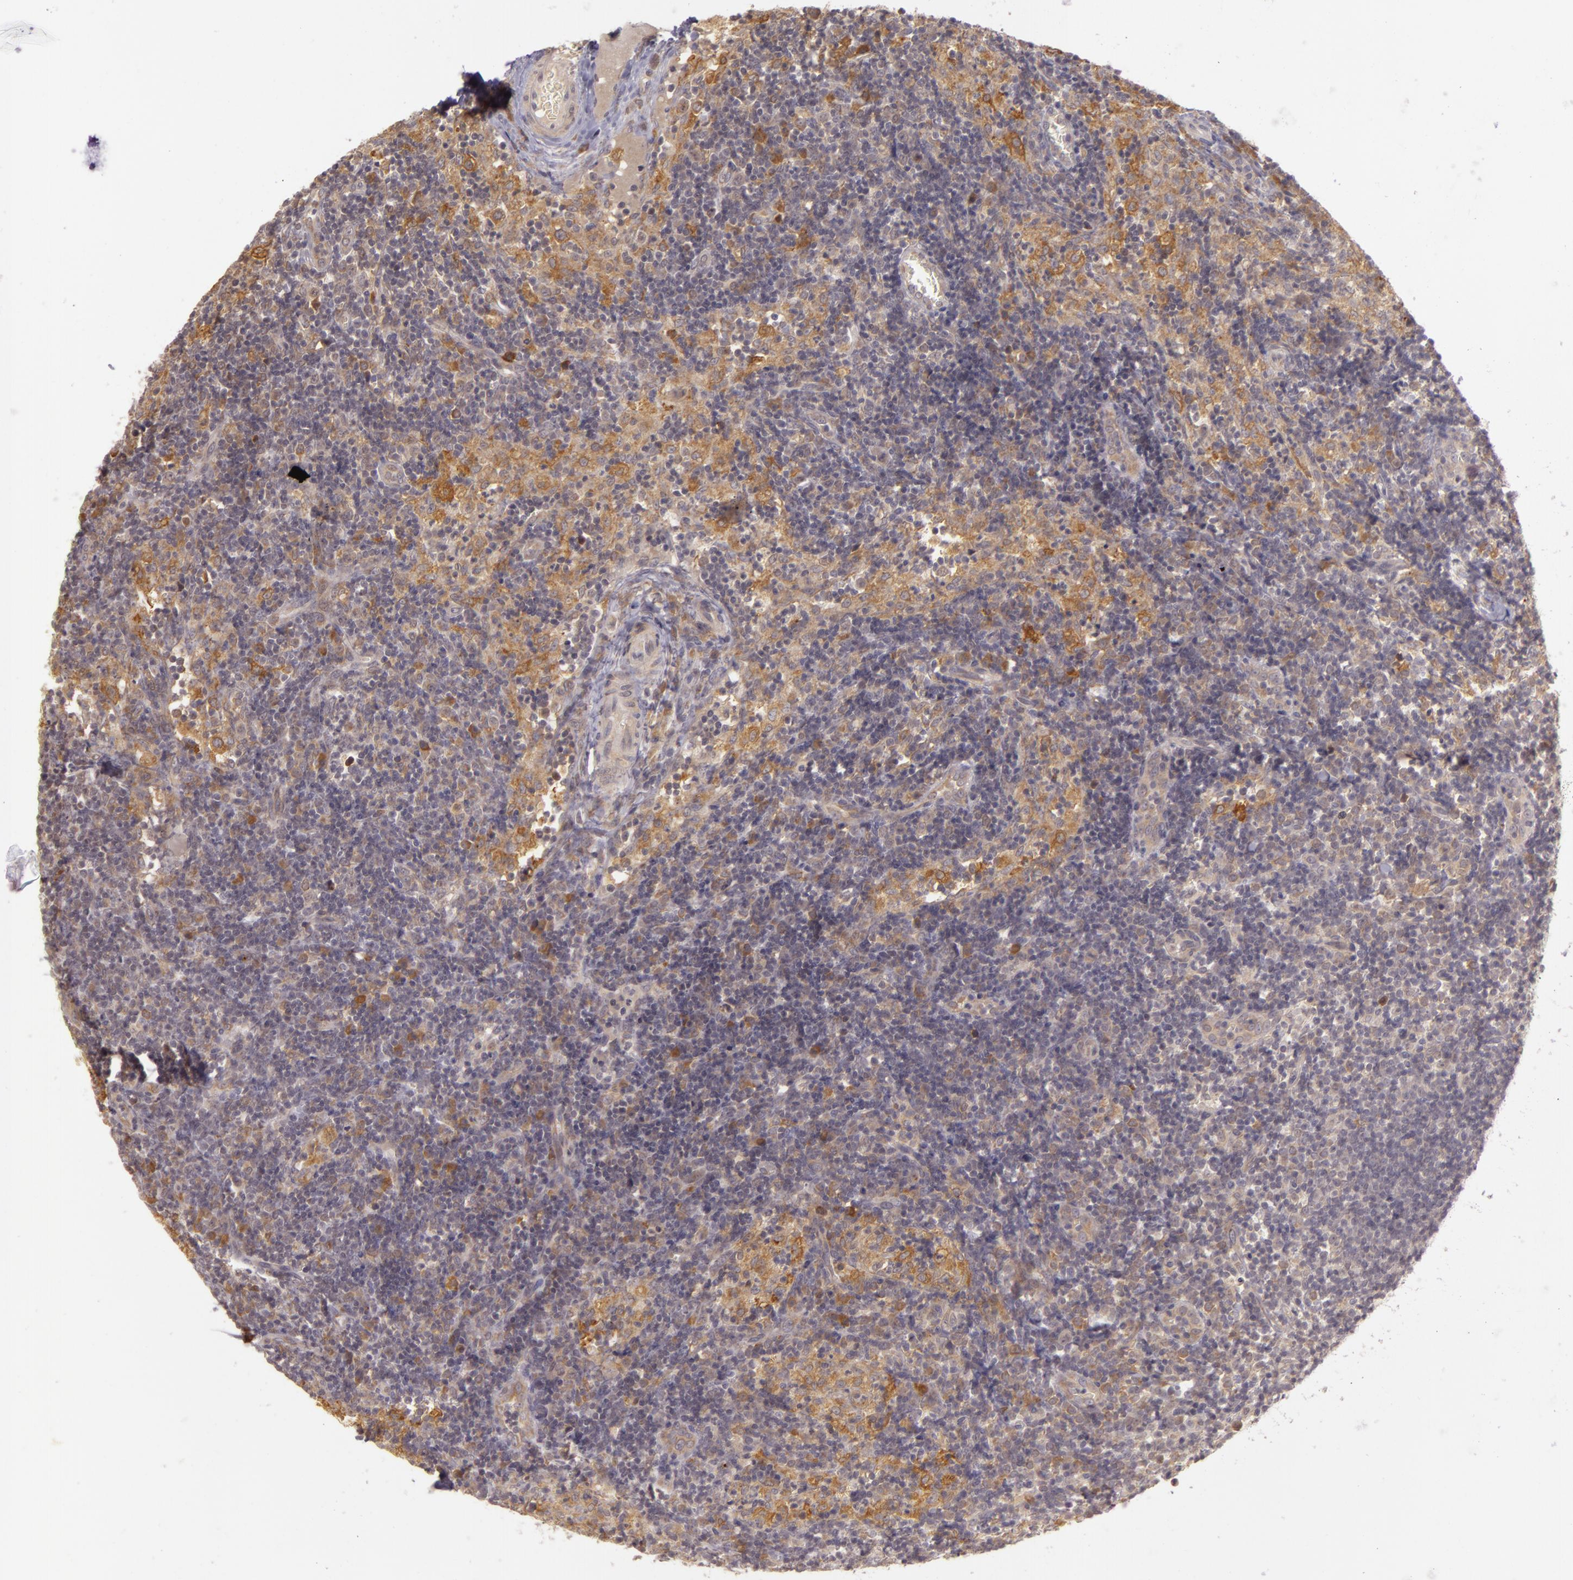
{"staining": {"intensity": "negative", "quantity": "none", "location": "none"}, "tissue": "lymph node", "cell_type": "Germinal center cells", "image_type": "normal", "snomed": [{"axis": "morphology", "description": "Normal tissue, NOS"}, {"axis": "morphology", "description": "Inflammation, NOS"}, {"axis": "topography", "description": "Lymph node"}, {"axis": "topography", "description": "Salivary gland"}], "caption": "Protein analysis of unremarkable lymph node exhibits no significant positivity in germinal center cells.", "gene": "PPP1R3F", "patient": {"sex": "male", "age": 3}}